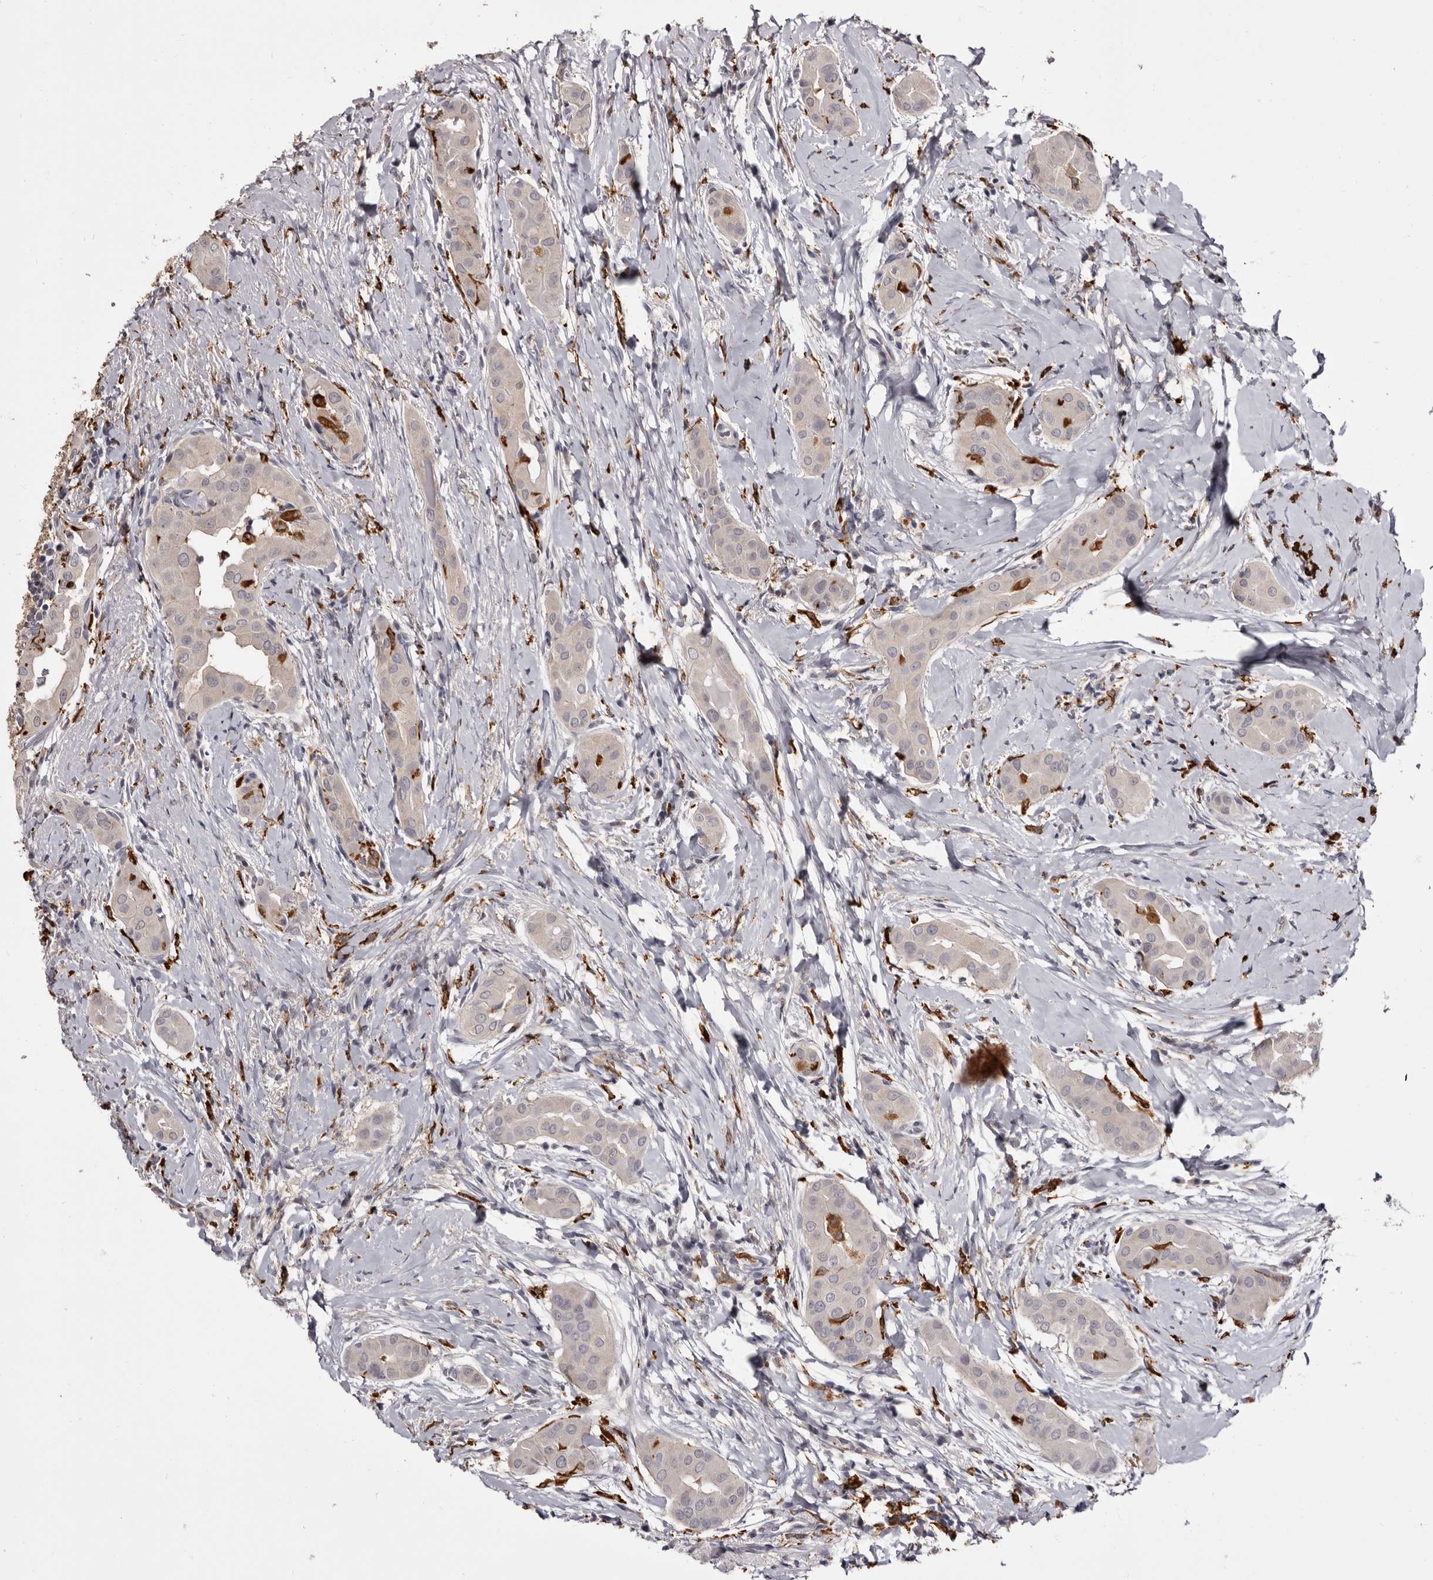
{"staining": {"intensity": "negative", "quantity": "none", "location": "none"}, "tissue": "thyroid cancer", "cell_type": "Tumor cells", "image_type": "cancer", "snomed": [{"axis": "morphology", "description": "Papillary adenocarcinoma, NOS"}, {"axis": "topography", "description": "Thyroid gland"}], "caption": "DAB (3,3'-diaminobenzidine) immunohistochemical staining of human thyroid papillary adenocarcinoma demonstrates no significant staining in tumor cells.", "gene": "TNNI1", "patient": {"sex": "male", "age": 33}}